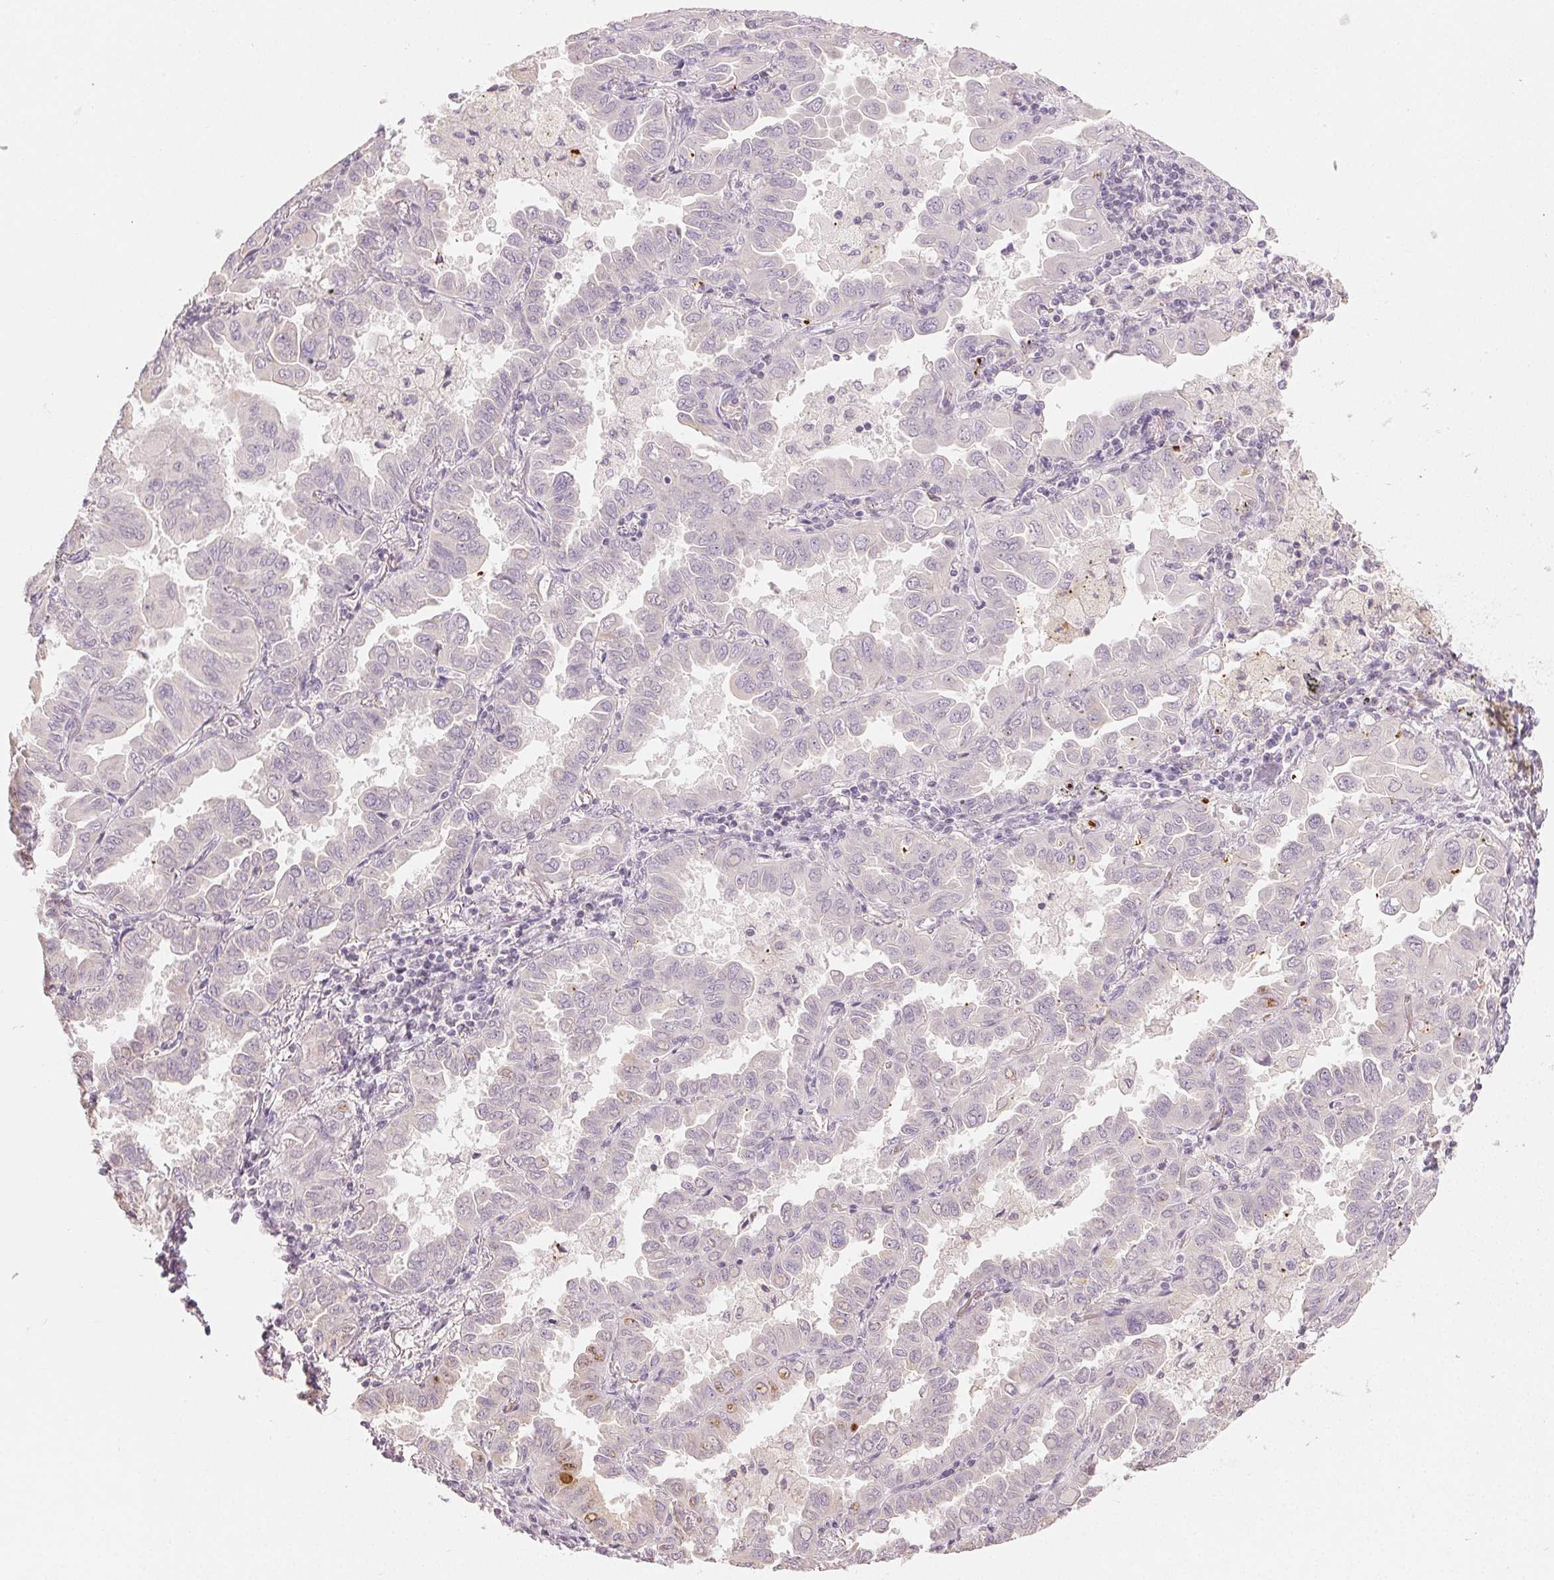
{"staining": {"intensity": "negative", "quantity": "none", "location": "none"}, "tissue": "lung cancer", "cell_type": "Tumor cells", "image_type": "cancer", "snomed": [{"axis": "morphology", "description": "Adenocarcinoma, NOS"}, {"axis": "topography", "description": "Lung"}], "caption": "IHC of human adenocarcinoma (lung) demonstrates no staining in tumor cells.", "gene": "LVRN", "patient": {"sex": "male", "age": 64}}